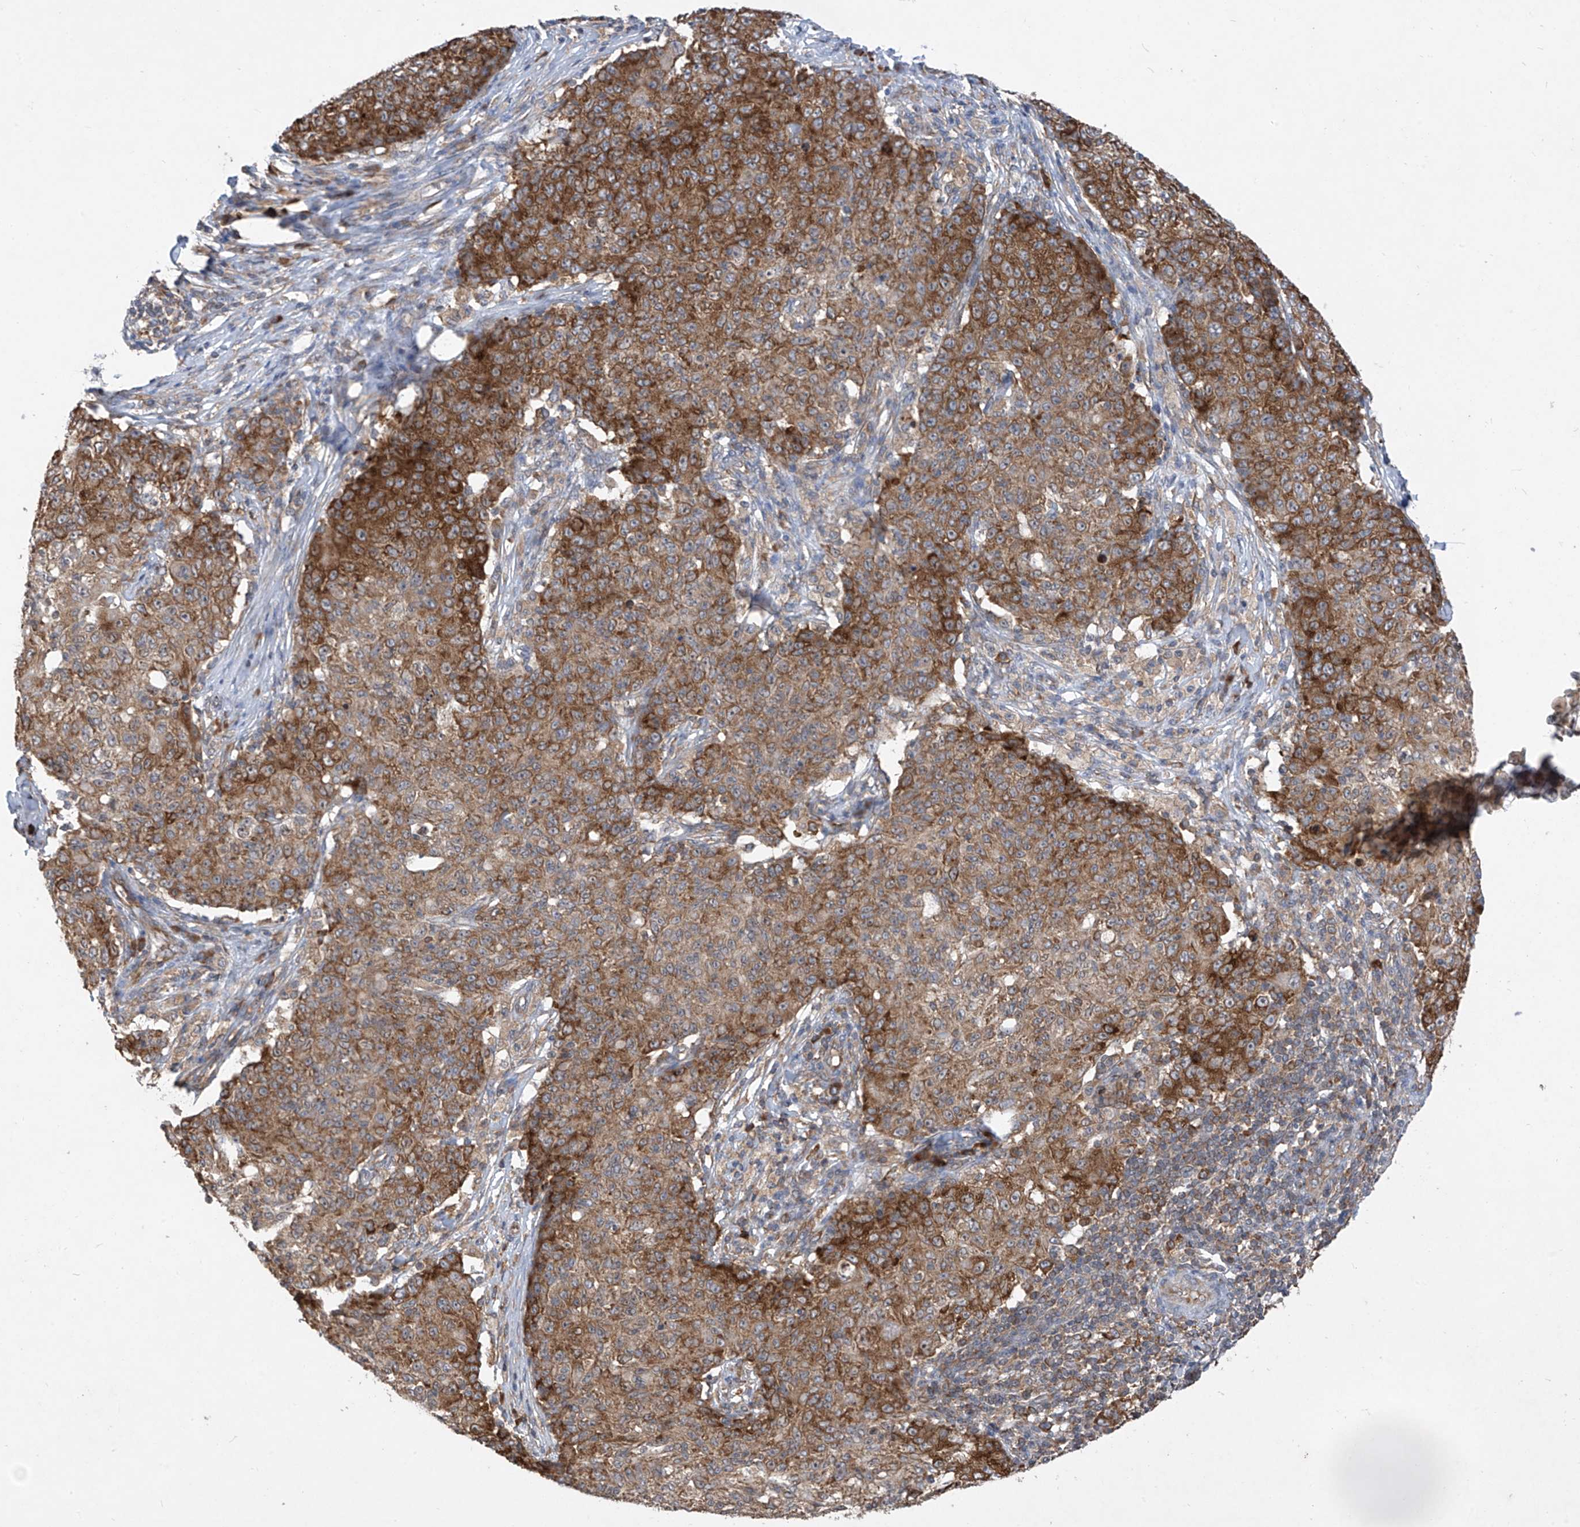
{"staining": {"intensity": "moderate", "quantity": ">75%", "location": "cytoplasmic/membranous"}, "tissue": "ovarian cancer", "cell_type": "Tumor cells", "image_type": "cancer", "snomed": [{"axis": "morphology", "description": "Carcinoma, endometroid"}, {"axis": "topography", "description": "Ovary"}], "caption": "The image exhibits a brown stain indicating the presence of a protein in the cytoplasmic/membranous of tumor cells in endometroid carcinoma (ovarian). (brown staining indicates protein expression, while blue staining denotes nuclei).", "gene": "RPL34", "patient": {"sex": "female", "age": 42}}